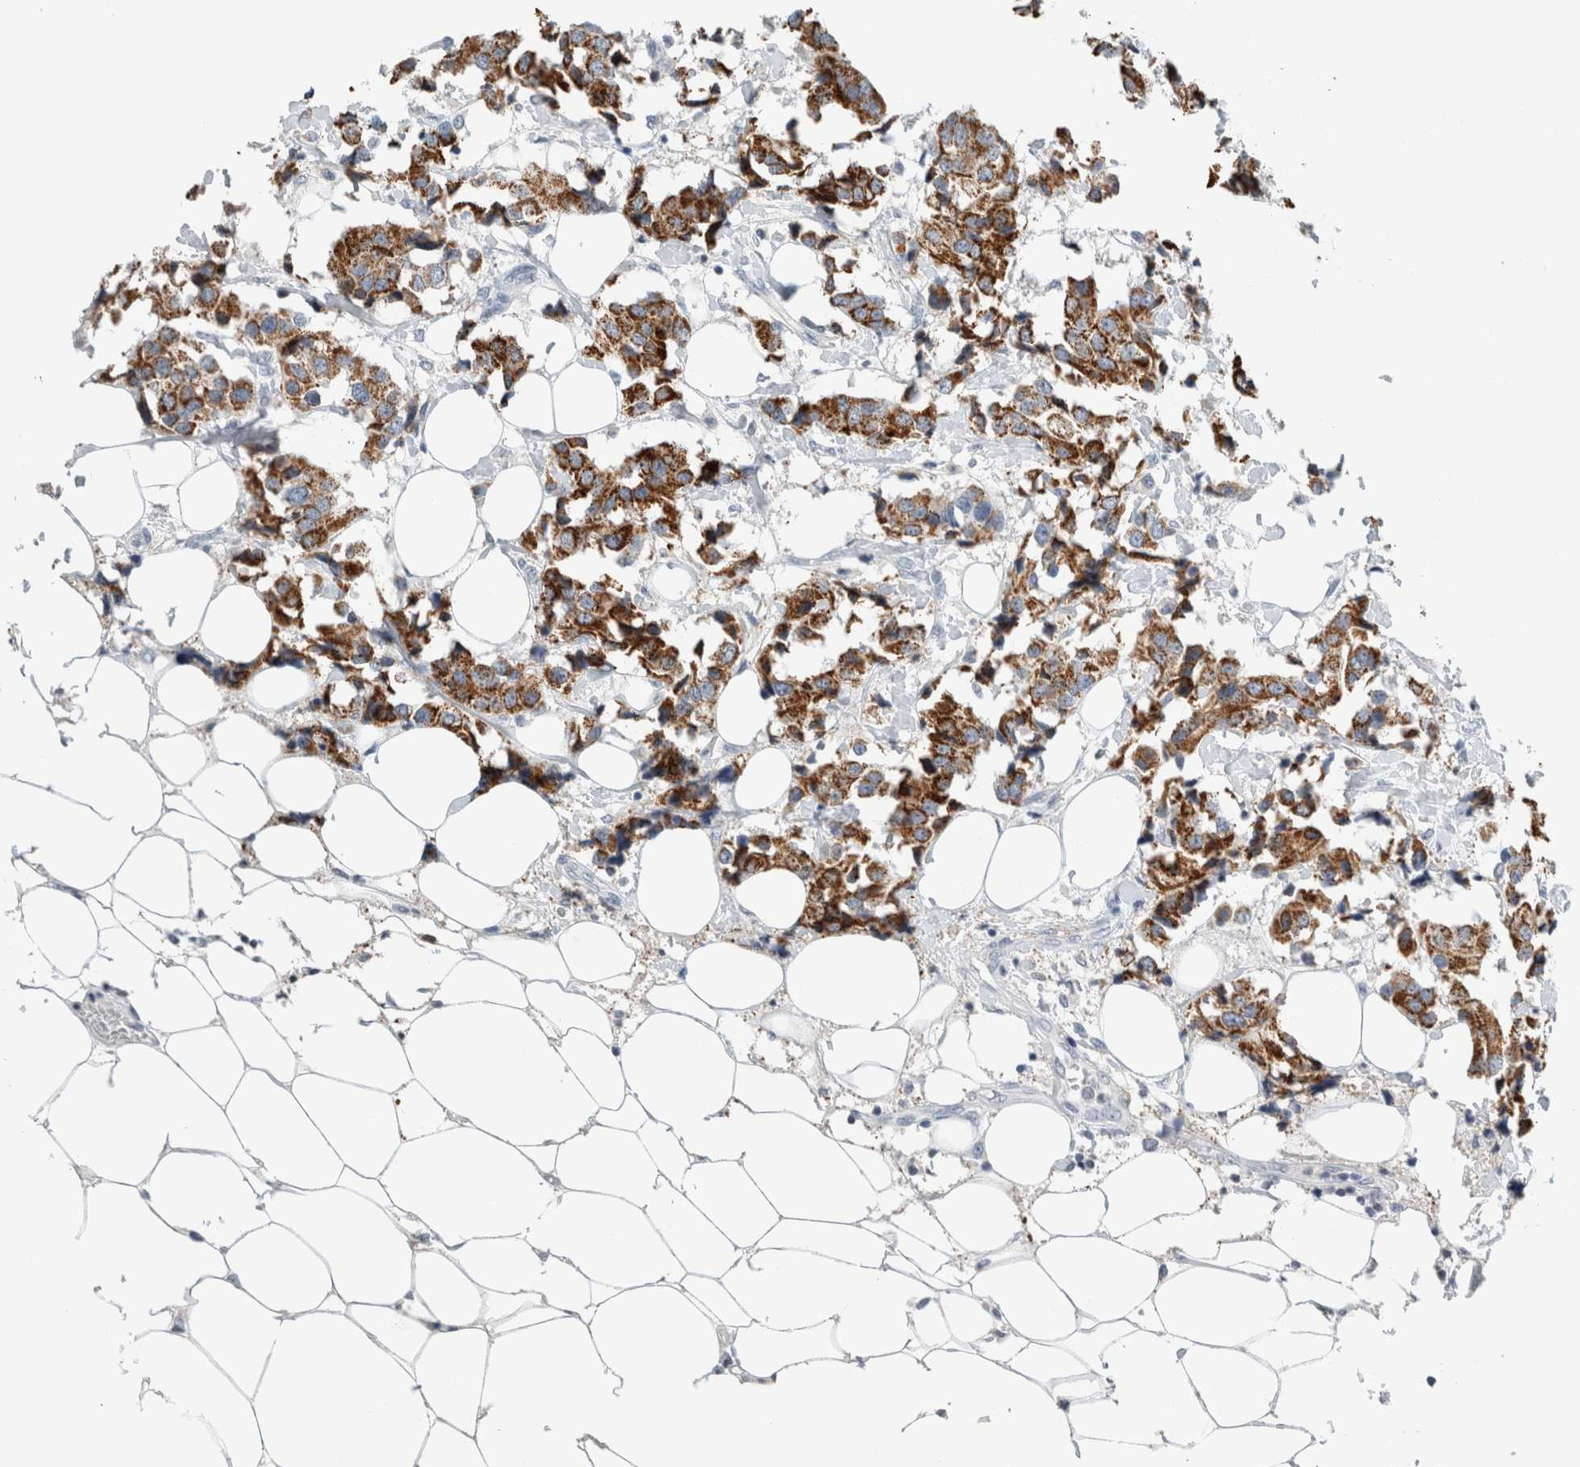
{"staining": {"intensity": "moderate", "quantity": ">75%", "location": "cytoplasmic/membranous"}, "tissue": "breast cancer", "cell_type": "Tumor cells", "image_type": "cancer", "snomed": [{"axis": "morphology", "description": "Normal tissue, NOS"}, {"axis": "morphology", "description": "Duct carcinoma"}, {"axis": "topography", "description": "Breast"}], "caption": "Immunohistochemistry histopathology image of breast cancer (intraductal carcinoma) stained for a protein (brown), which exhibits medium levels of moderate cytoplasmic/membranous positivity in about >75% of tumor cells.", "gene": "CRAT", "patient": {"sex": "female", "age": 39}}